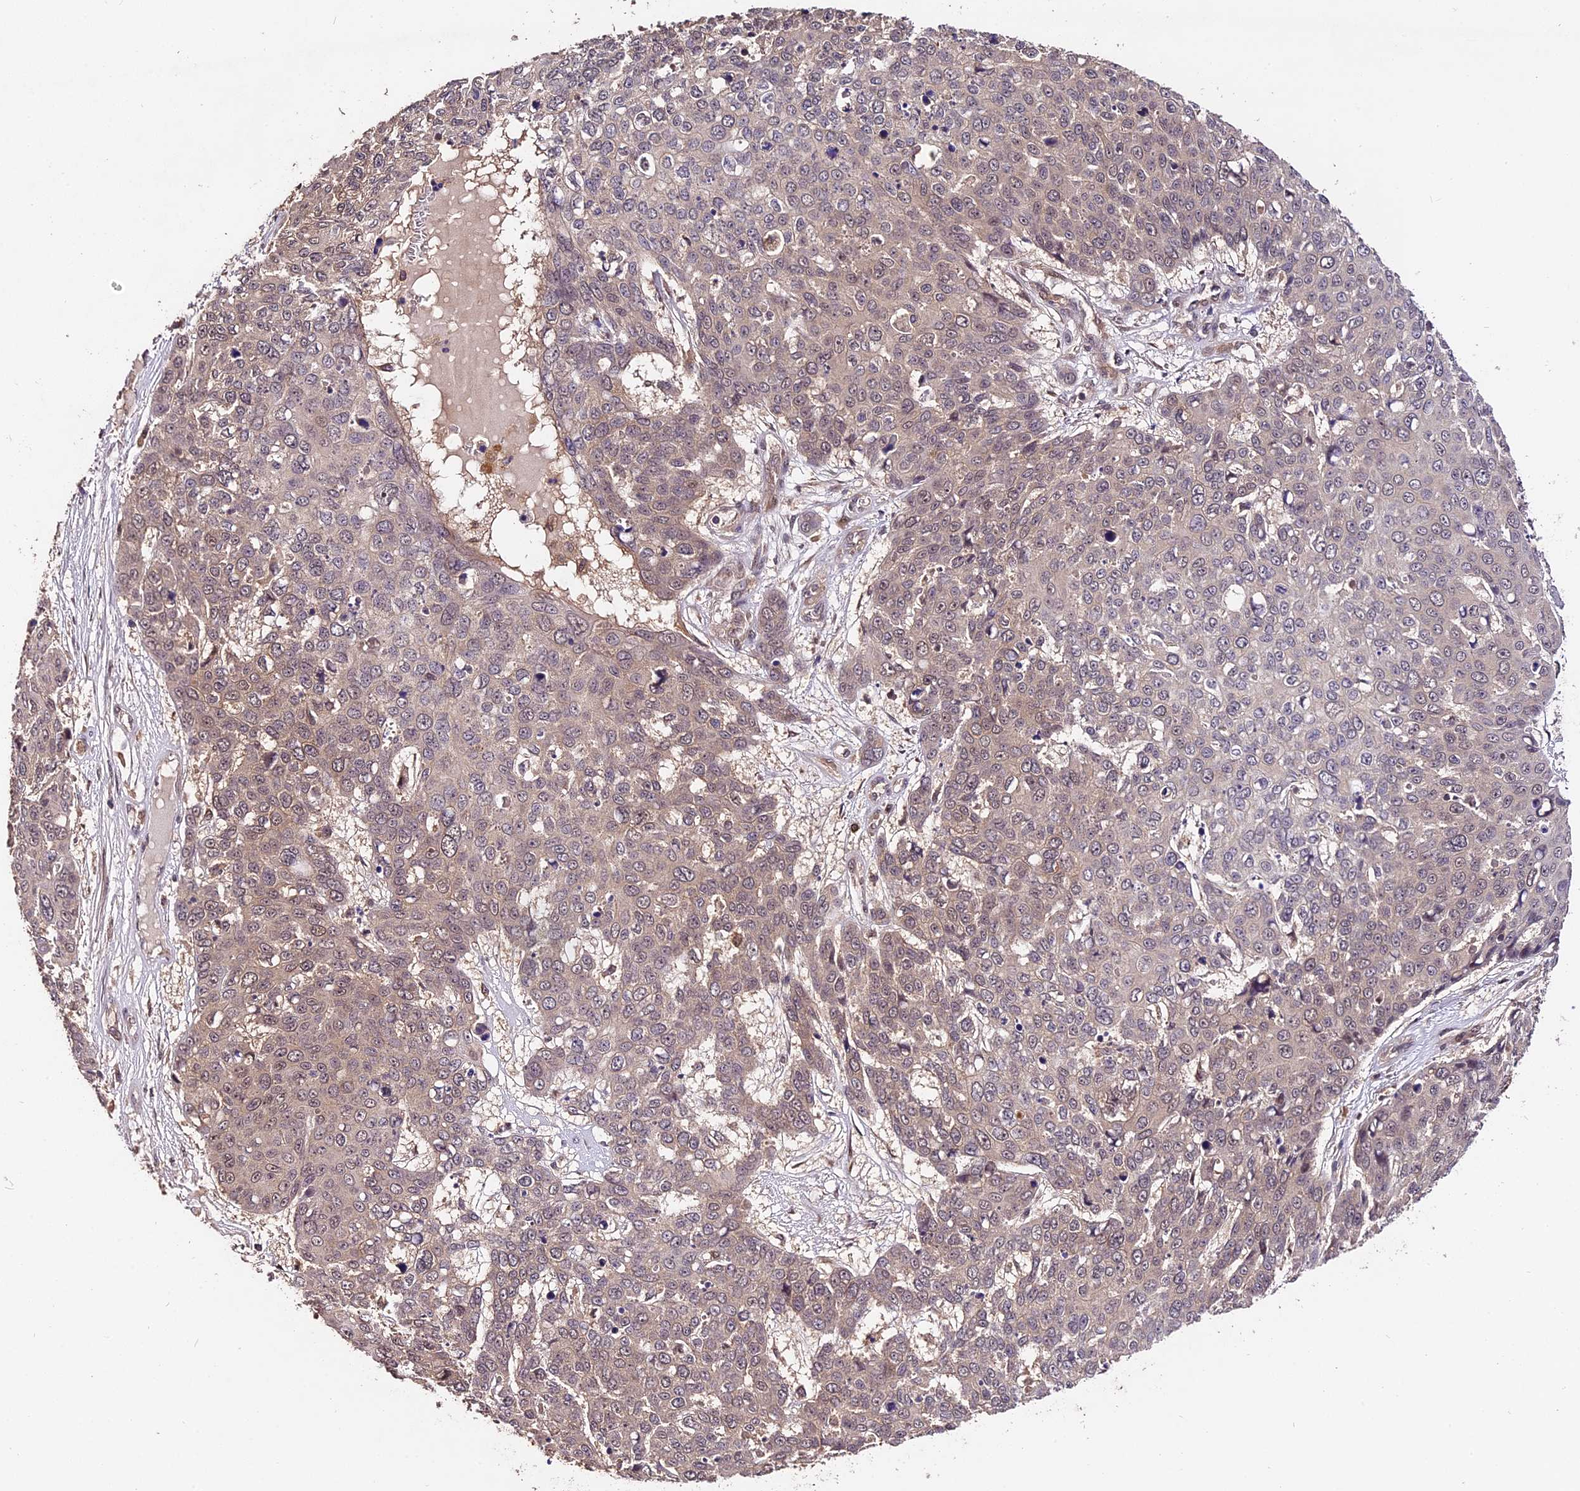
{"staining": {"intensity": "weak", "quantity": "<25%", "location": "nuclear"}, "tissue": "skin cancer", "cell_type": "Tumor cells", "image_type": "cancer", "snomed": [{"axis": "morphology", "description": "Squamous cell carcinoma, NOS"}, {"axis": "topography", "description": "Skin"}], "caption": "IHC of human squamous cell carcinoma (skin) reveals no staining in tumor cells.", "gene": "TRMT1", "patient": {"sex": "male", "age": 71}}